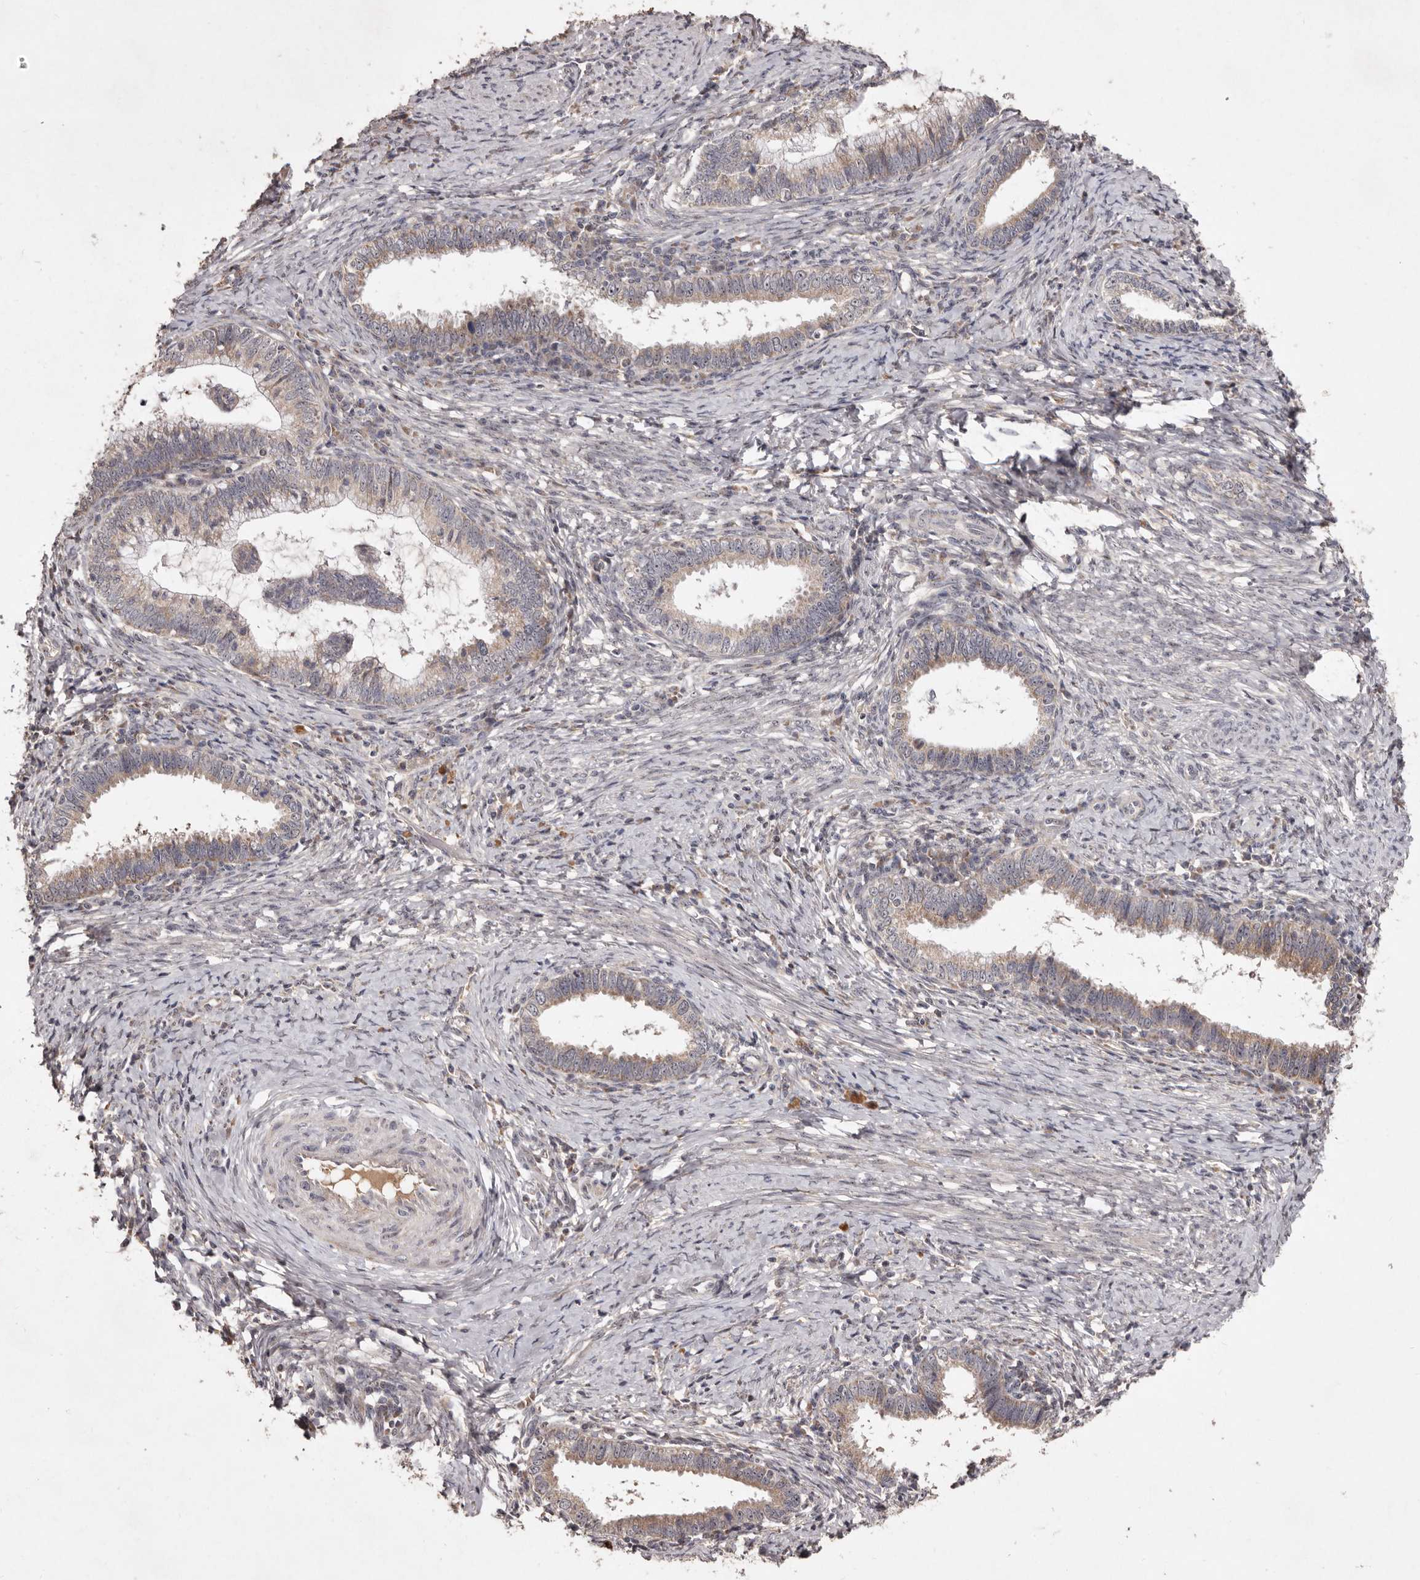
{"staining": {"intensity": "weak", "quantity": ">75%", "location": "cytoplasmic/membranous"}, "tissue": "cervical cancer", "cell_type": "Tumor cells", "image_type": "cancer", "snomed": [{"axis": "morphology", "description": "Adenocarcinoma, NOS"}, {"axis": "topography", "description": "Cervix"}], "caption": "Adenocarcinoma (cervical) was stained to show a protein in brown. There is low levels of weak cytoplasmic/membranous staining in approximately >75% of tumor cells.", "gene": "FLAD1", "patient": {"sex": "female", "age": 36}}